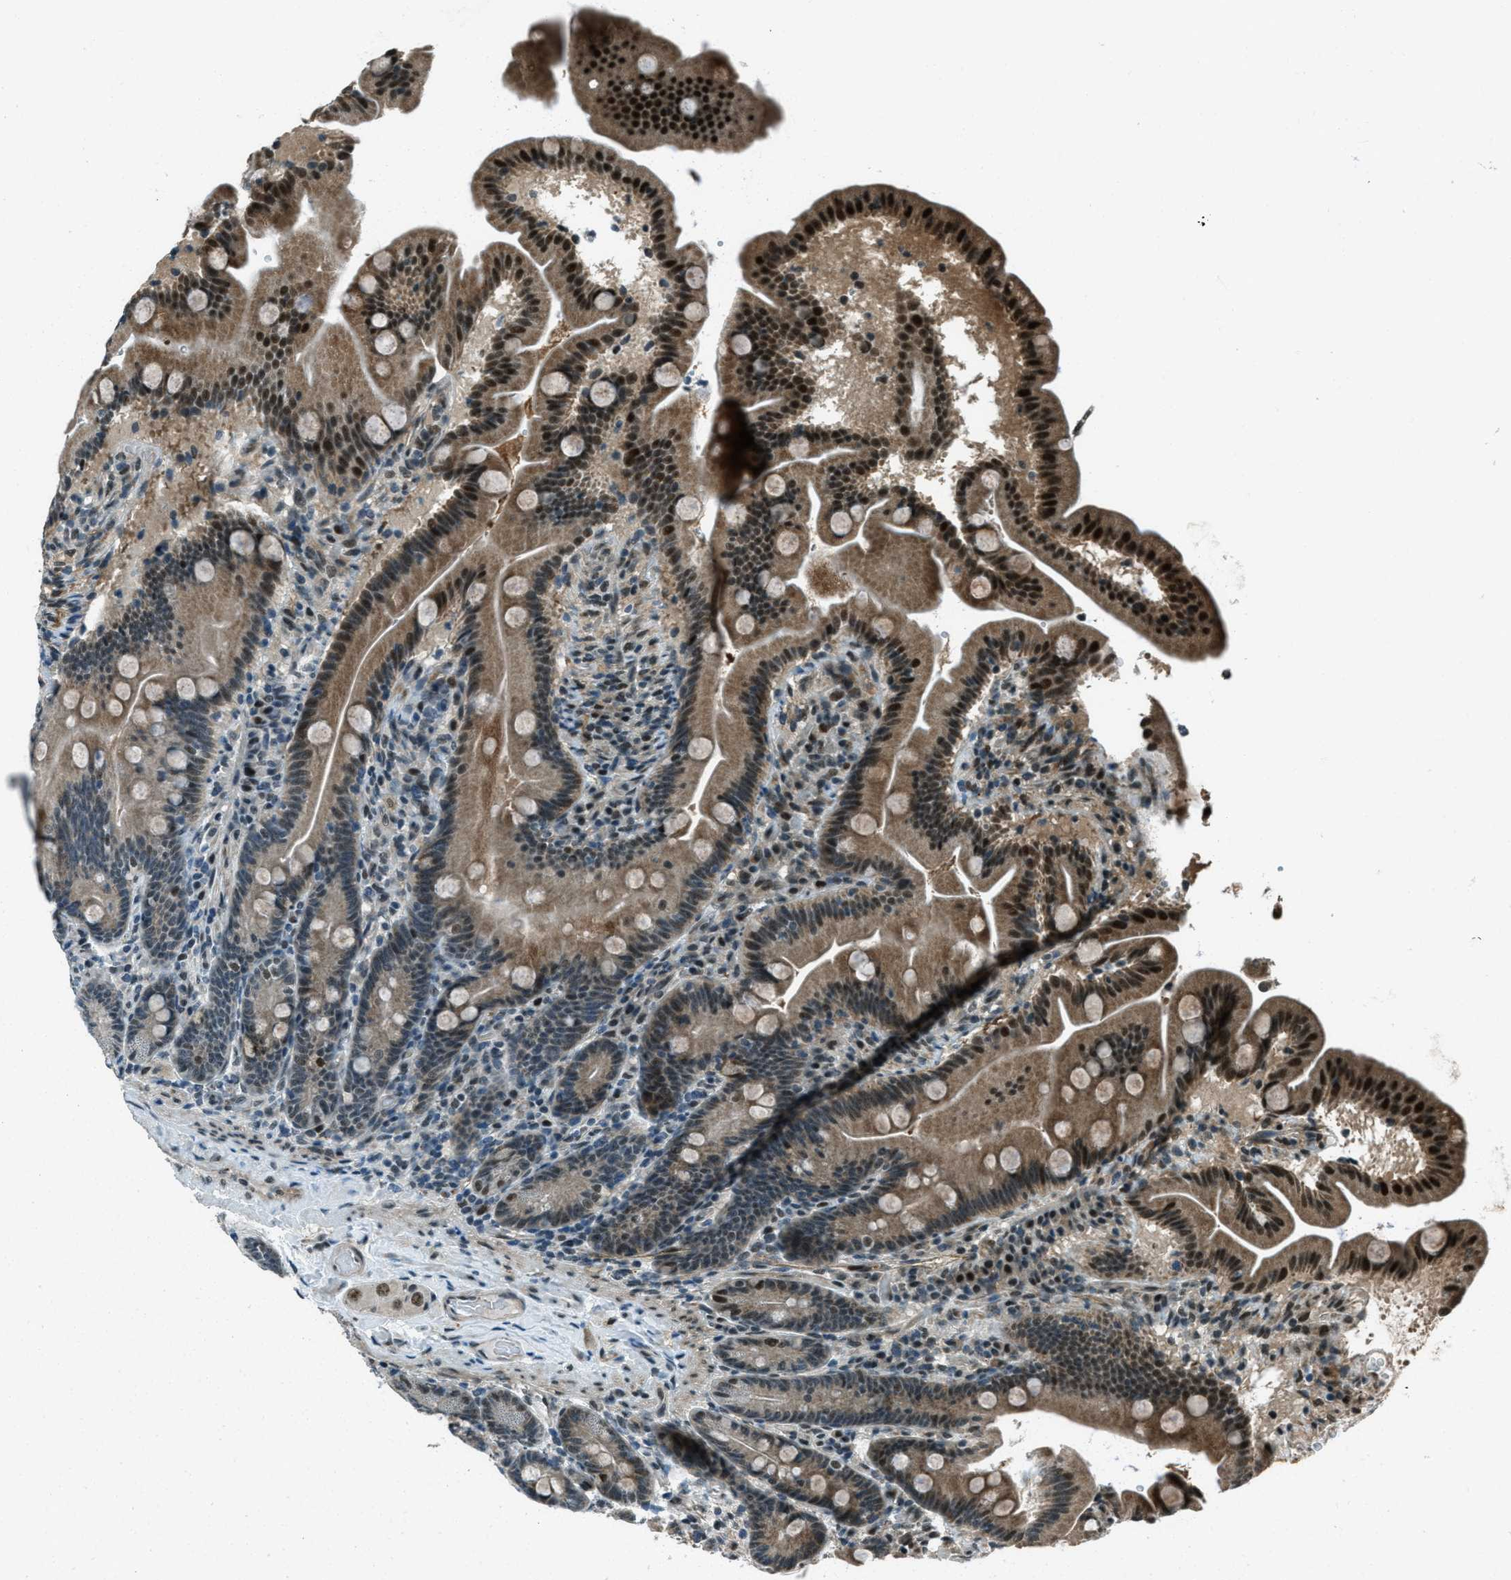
{"staining": {"intensity": "strong", "quantity": "<25%", "location": "cytoplasmic/membranous,nuclear"}, "tissue": "duodenum", "cell_type": "Glandular cells", "image_type": "normal", "snomed": [{"axis": "morphology", "description": "Normal tissue, NOS"}, {"axis": "topography", "description": "Duodenum"}], "caption": "DAB immunohistochemical staining of unremarkable human duodenum shows strong cytoplasmic/membranous,nuclear protein expression in approximately <25% of glandular cells.", "gene": "TARDBP", "patient": {"sex": "male", "age": 54}}